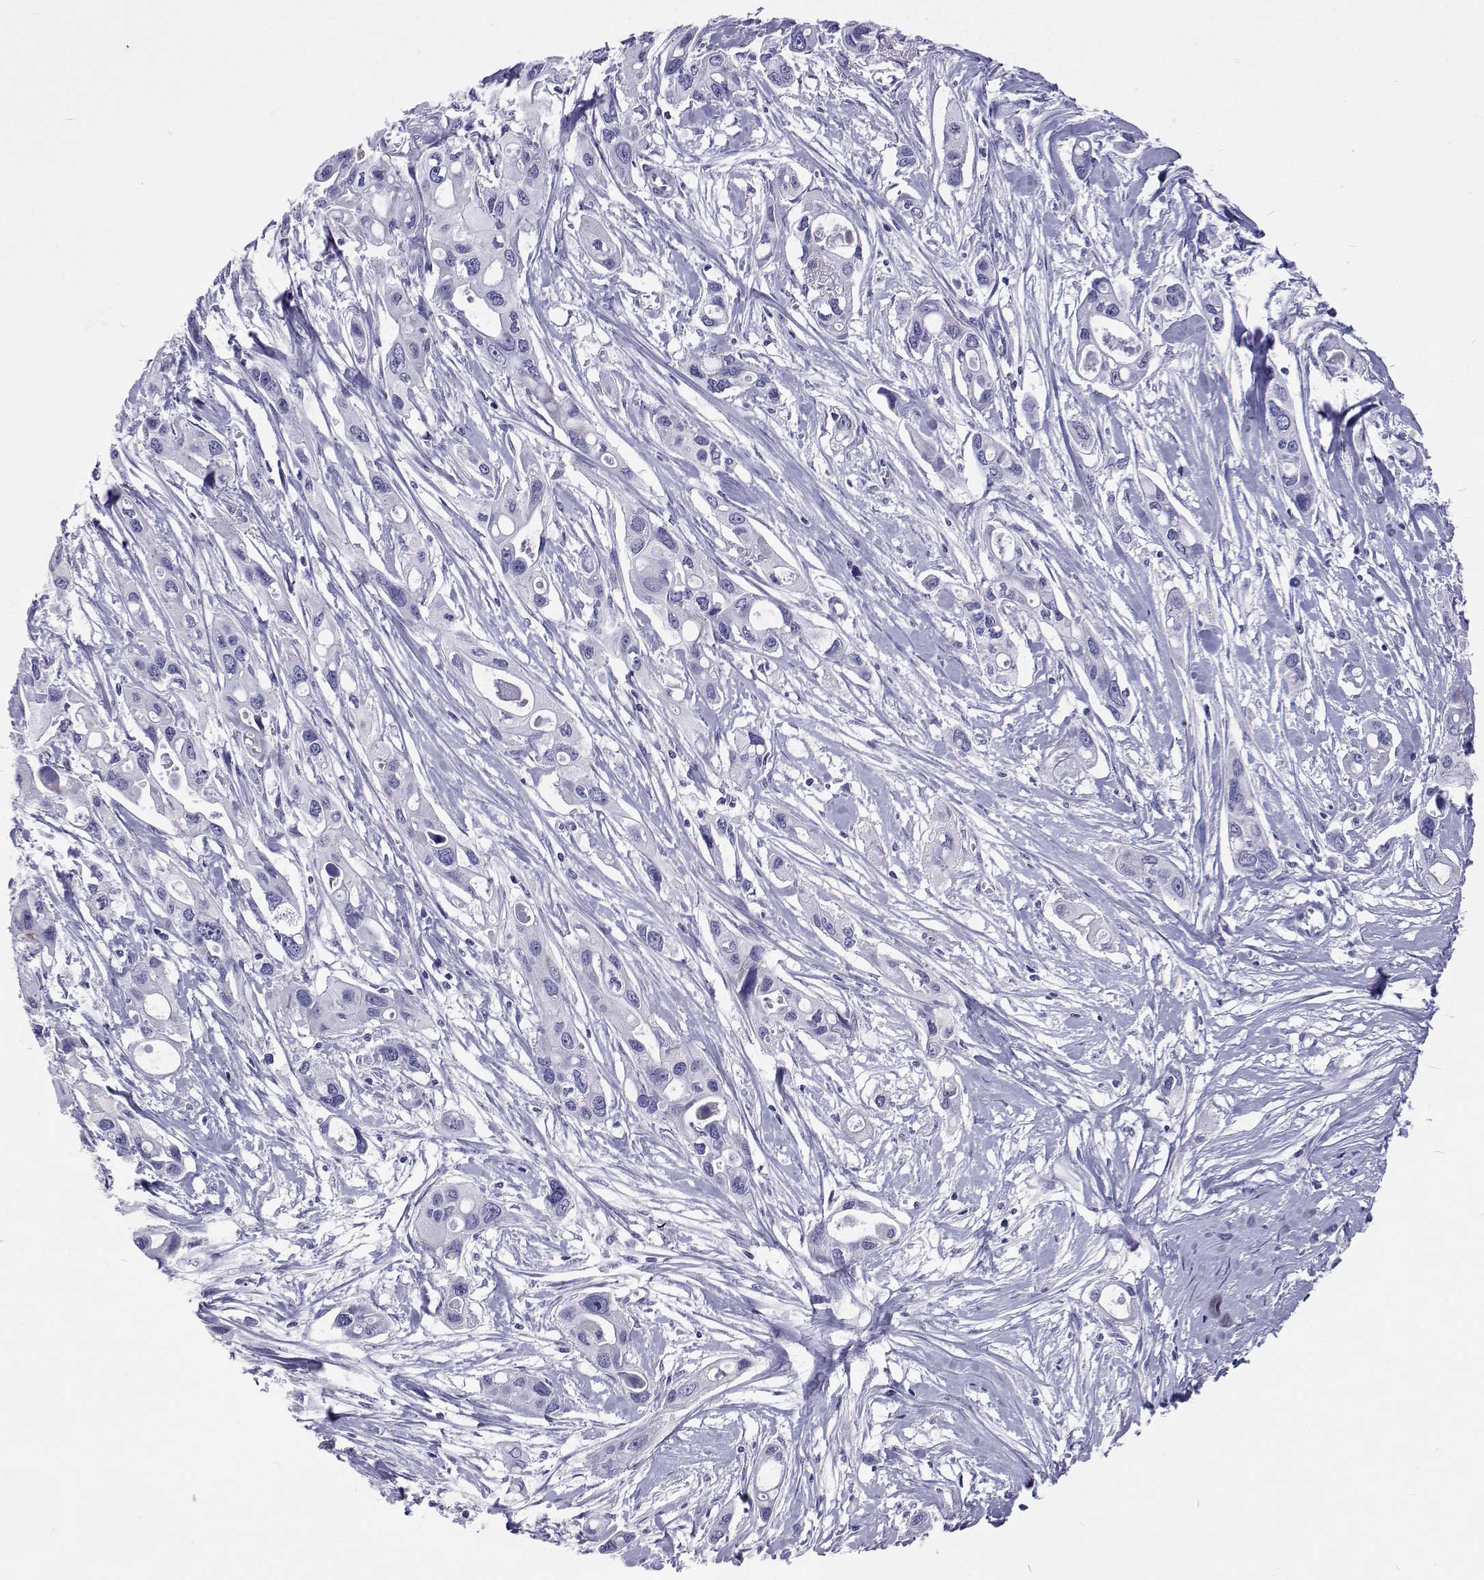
{"staining": {"intensity": "negative", "quantity": "none", "location": "none"}, "tissue": "pancreatic cancer", "cell_type": "Tumor cells", "image_type": "cancer", "snomed": [{"axis": "morphology", "description": "Adenocarcinoma, NOS"}, {"axis": "topography", "description": "Pancreas"}], "caption": "Immunohistochemical staining of adenocarcinoma (pancreatic) shows no significant expression in tumor cells.", "gene": "UMODL1", "patient": {"sex": "male", "age": 60}}